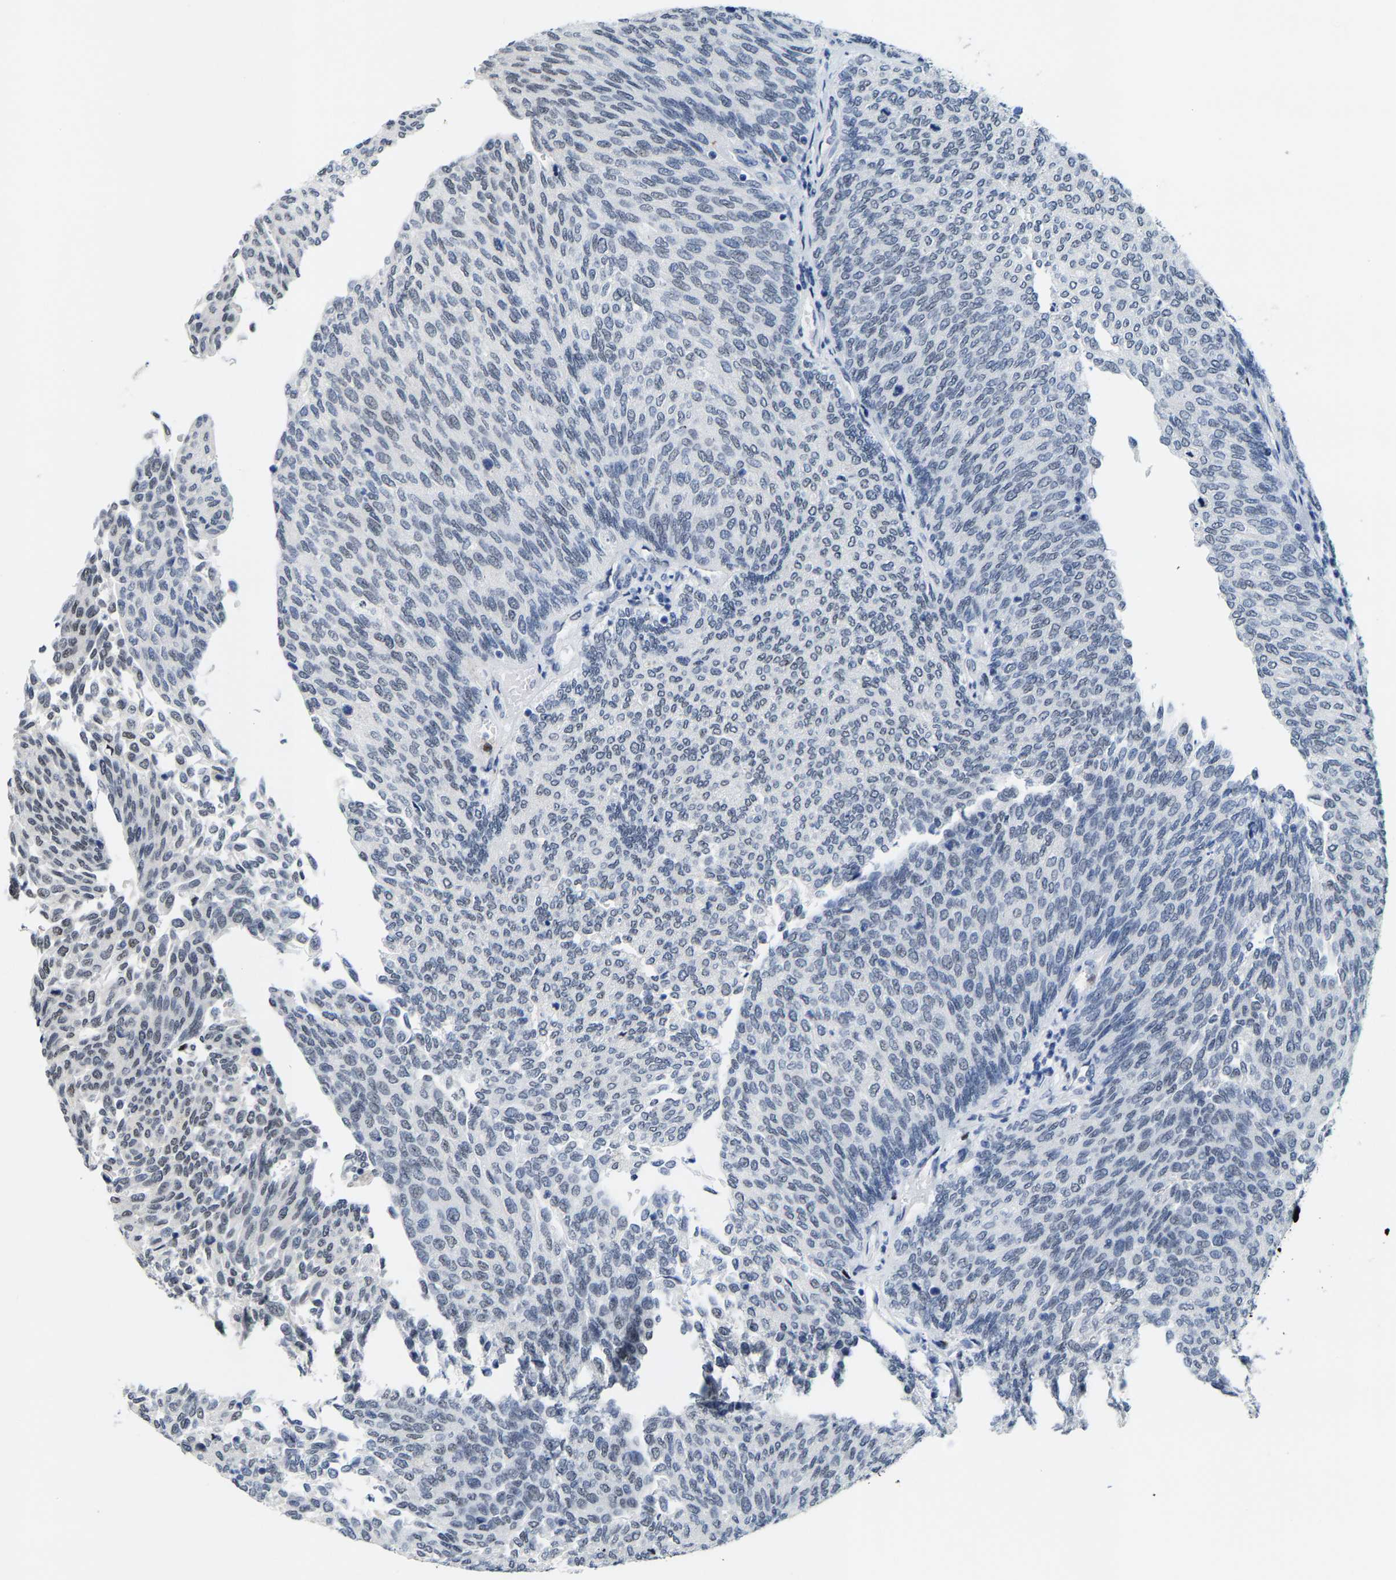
{"staining": {"intensity": "negative", "quantity": "none", "location": "none"}, "tissue": "urothelial cancer", "cell_type": "Tumor cells", "image_type": "cancer", "snomed": [{"axis": "morphology", "description": "Urothelial carcinoma, Low grade"}, {"axis": "topography", "description": "Urinary bladder"}], "caption": "DAB immunohistochemical staining of urothelial cancer demonstrates no significant positivity in tumor cells.", "gene": "SETD1B", "patient": {"sex": "female", "age": 79}}